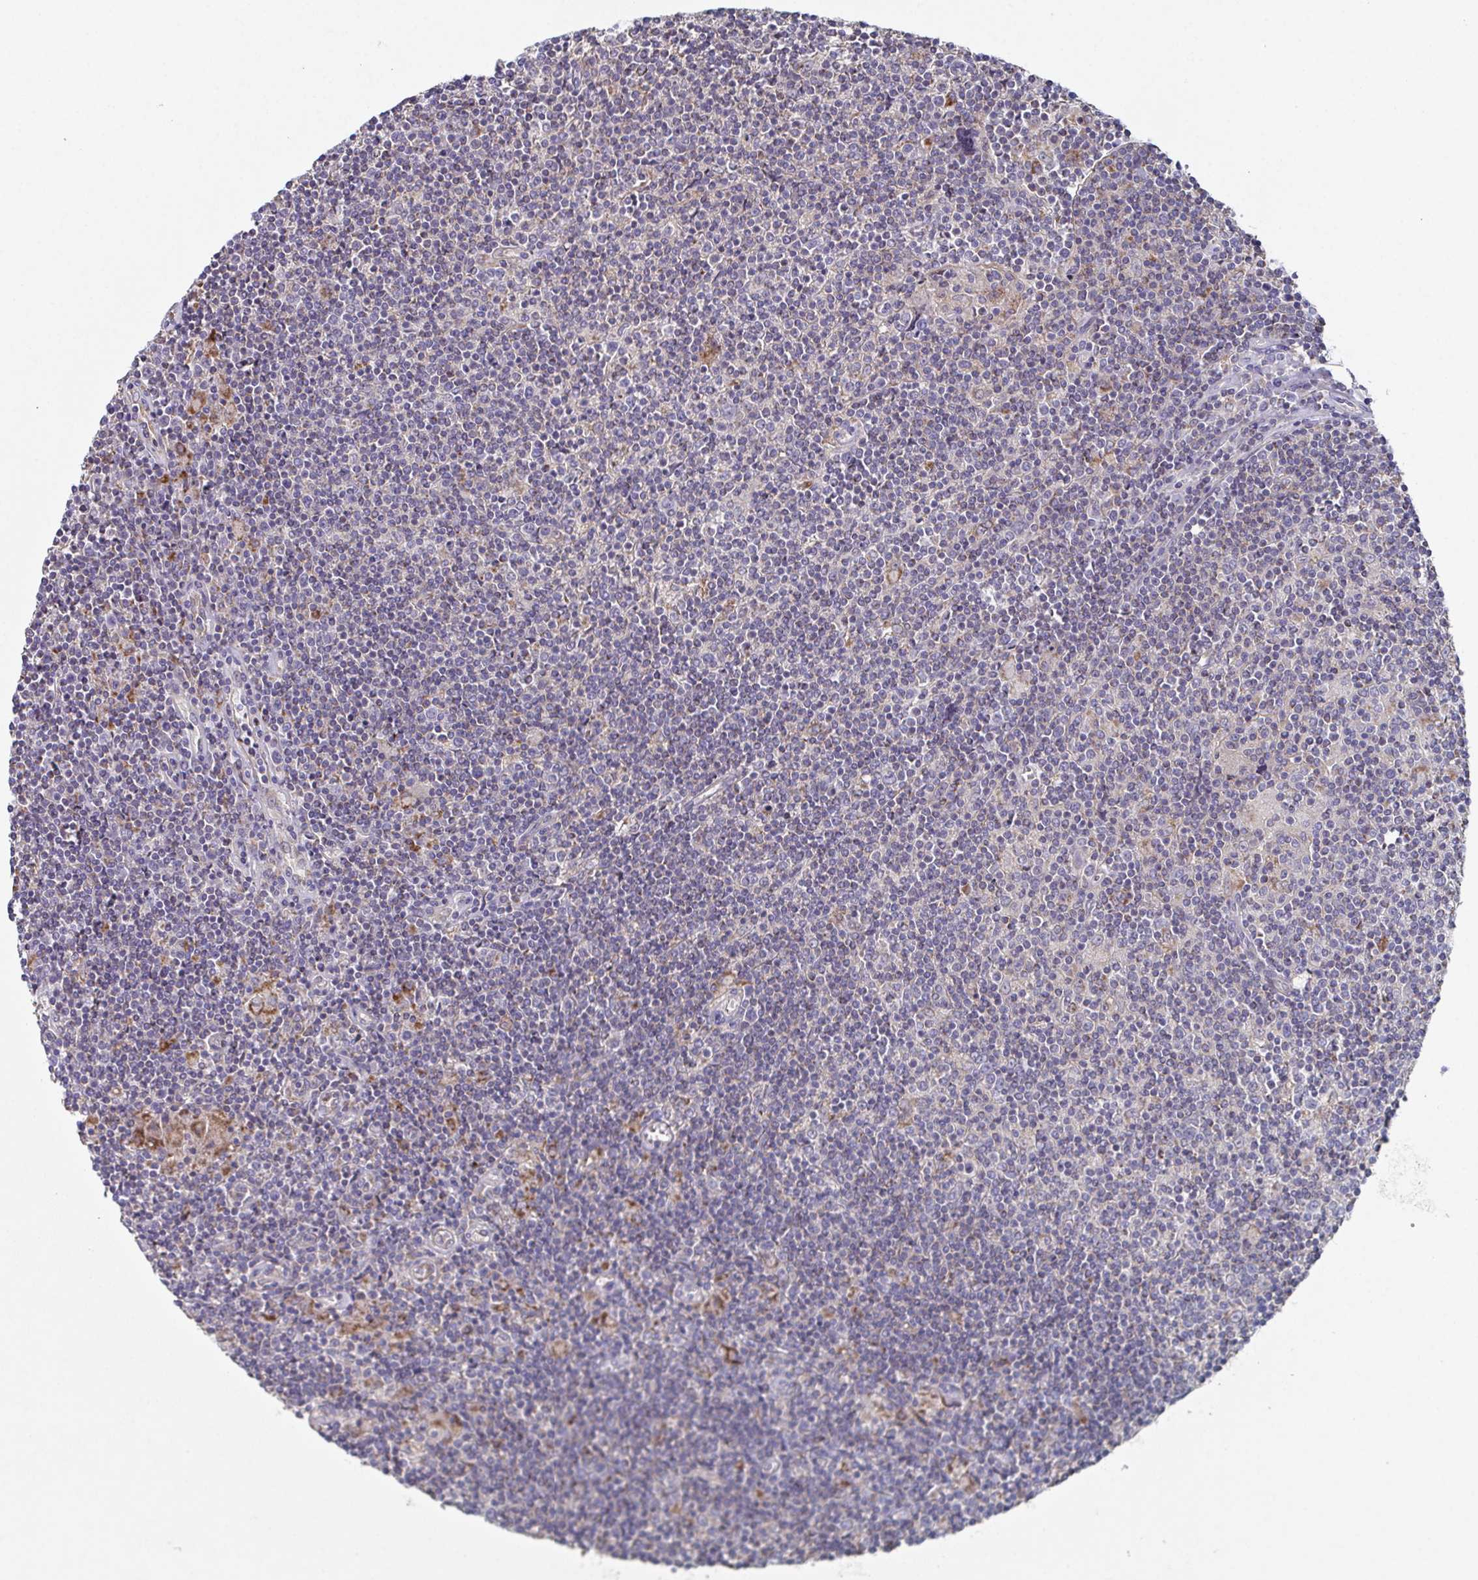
{"staining": {"intensity": "negative", "quantity": "none", "location": "none"}, "tissue": "lymphoma", "cell_type": "Tumor cells", "image_type": "cancer", "snomed": [{"axis": "morphology", "description": "Hodgkin's disease, NOS"}, {"axis": "topography", "description": "Lymph node"}], "caption": "This micrograph is of lymphoma stained with IHC to label a protein in brown with the nuclei are counter-stained blue. There is no staining in tumor cells.", "gene": "MT-ND3", "patient": {"sex": "male", "age": 40}}